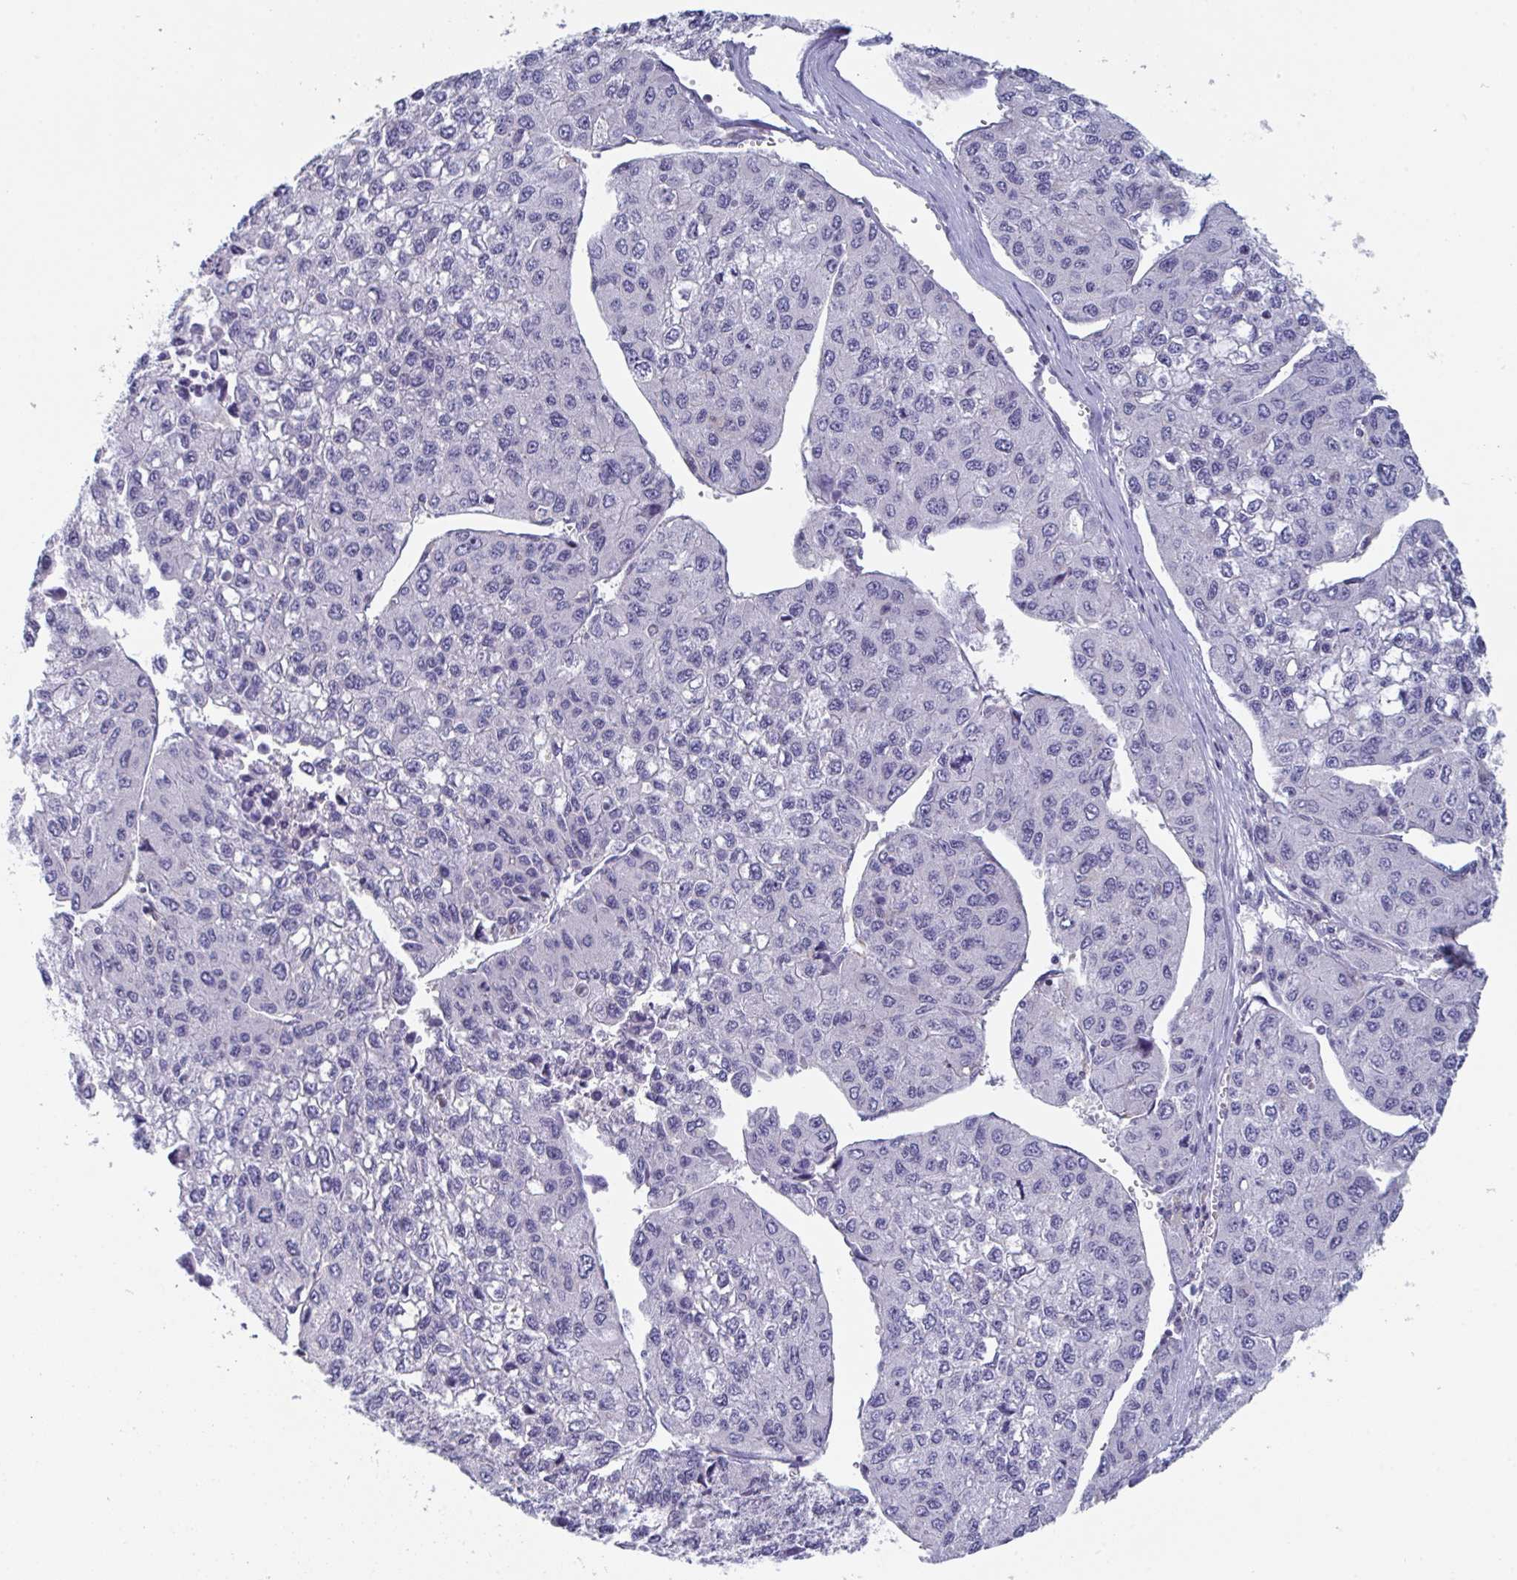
{"staining": {"intensity": "negative", "quantity": "none", "location": "none"}, "tissue": "liver cancer", "cell_type": "Tumor cells", "image_type": "cancer", "snomed": [{"axis": "morphology", "description": "Carcinoma, Hepatocellular, NOS"}, {"axis": "topography", "description": "Liver"}], "caption": "A histopathology image of liver cancer (hepatocellular carcinoma) stained for a protein demonstrates no brown staining in tumor cells.", "gene": "DISP2", "patient": {"sex": "female", "age": 66}}